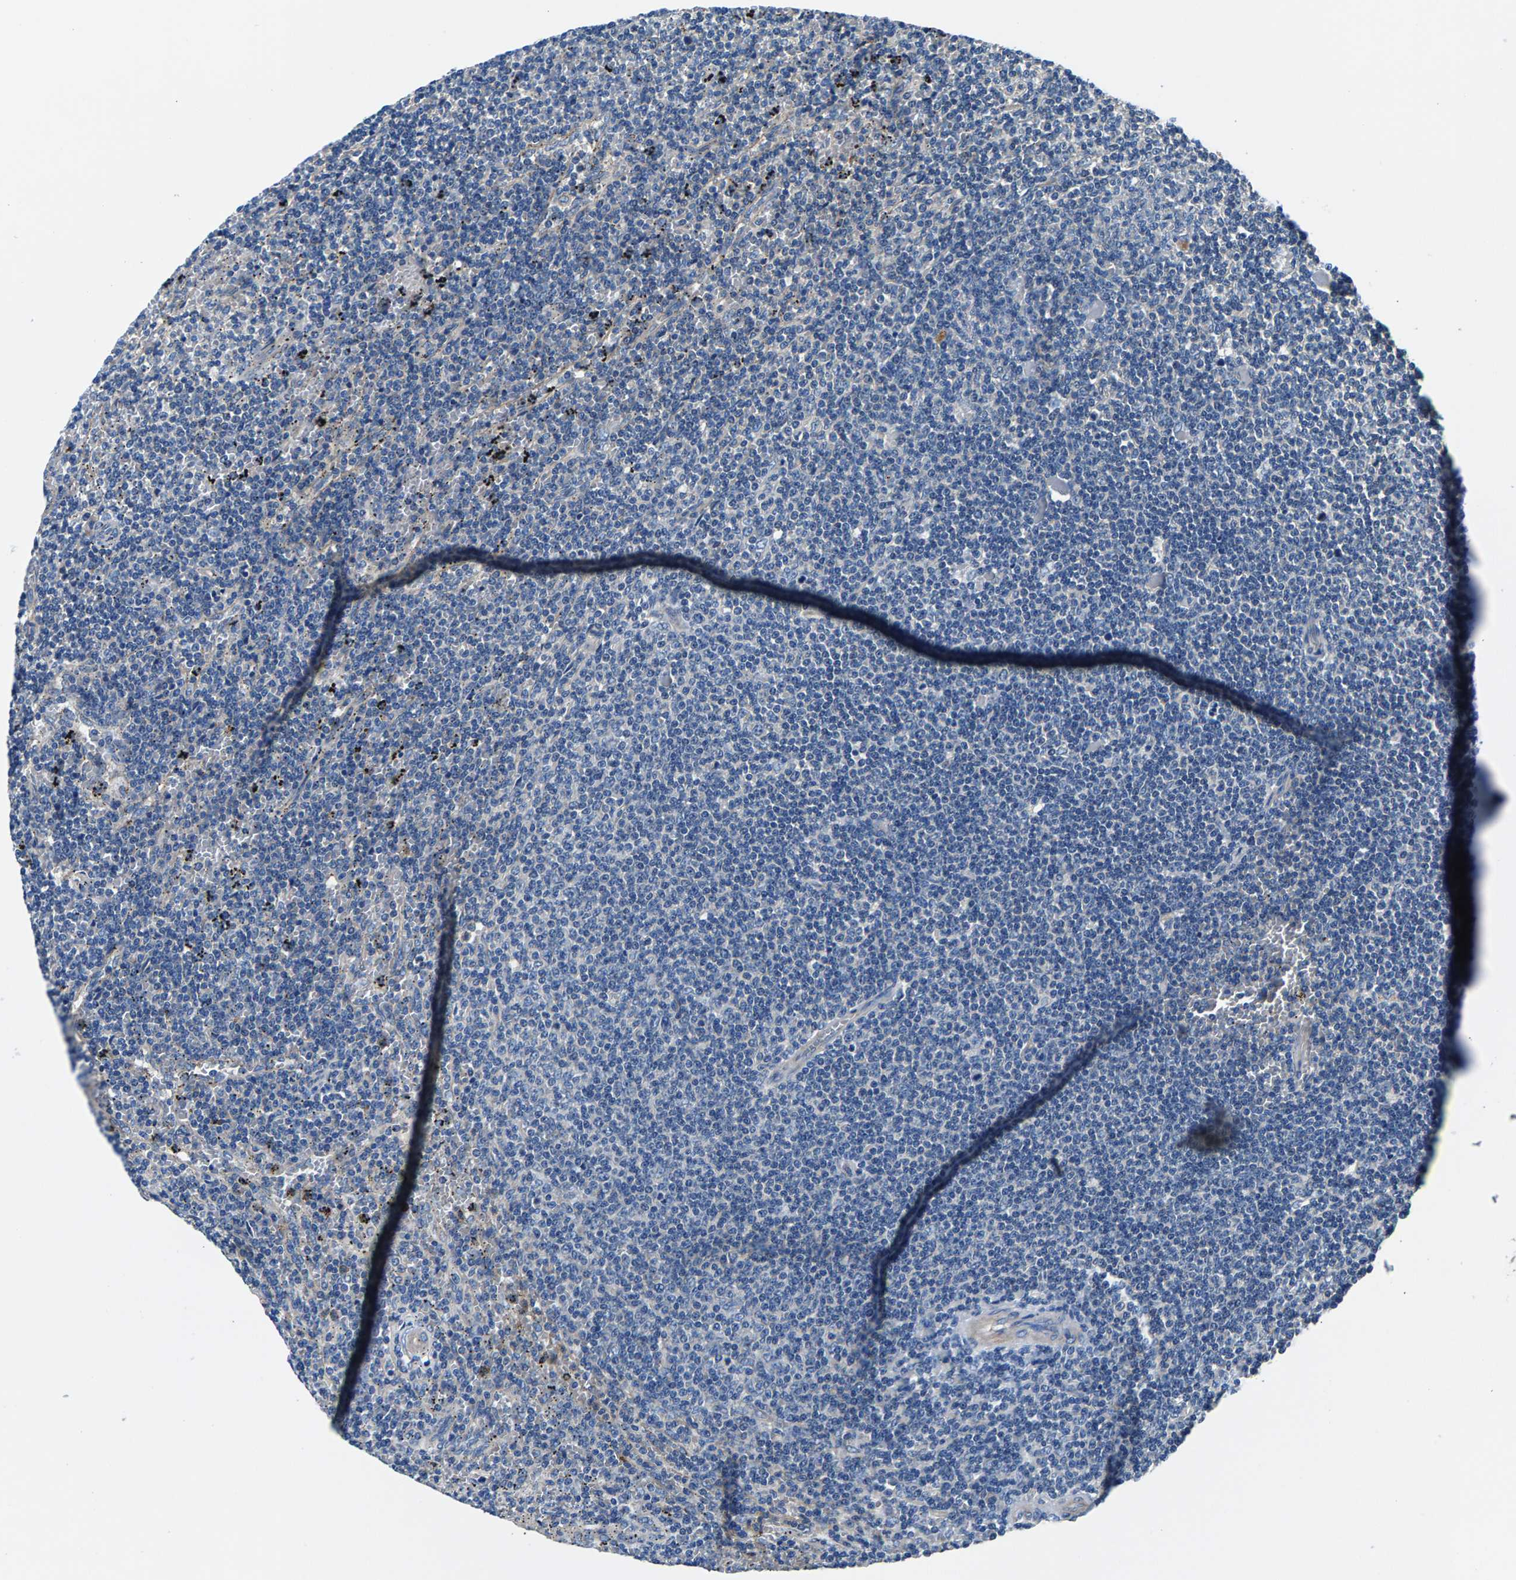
{"staining": {"intensity": "negative", "quantity": "none", "location": "none"}, "tissue": "lymphoma", "cell_type": "Tumor cells", "image_type": "cancer", "snomed": [{"axis": "morphology", "description": "Malignant lymphoma, non-Hodgkin's type, Low grade"}, {"axis": "topography", "description": "Spleen"}], "caption": "Immunohistochemistry (IHC) histopathology image of lymphoma stained for a protein (brown), which displays no expression in tumor cells.", "gene": "CDRT4", "patient": {"sex": "female", "age": 50}}